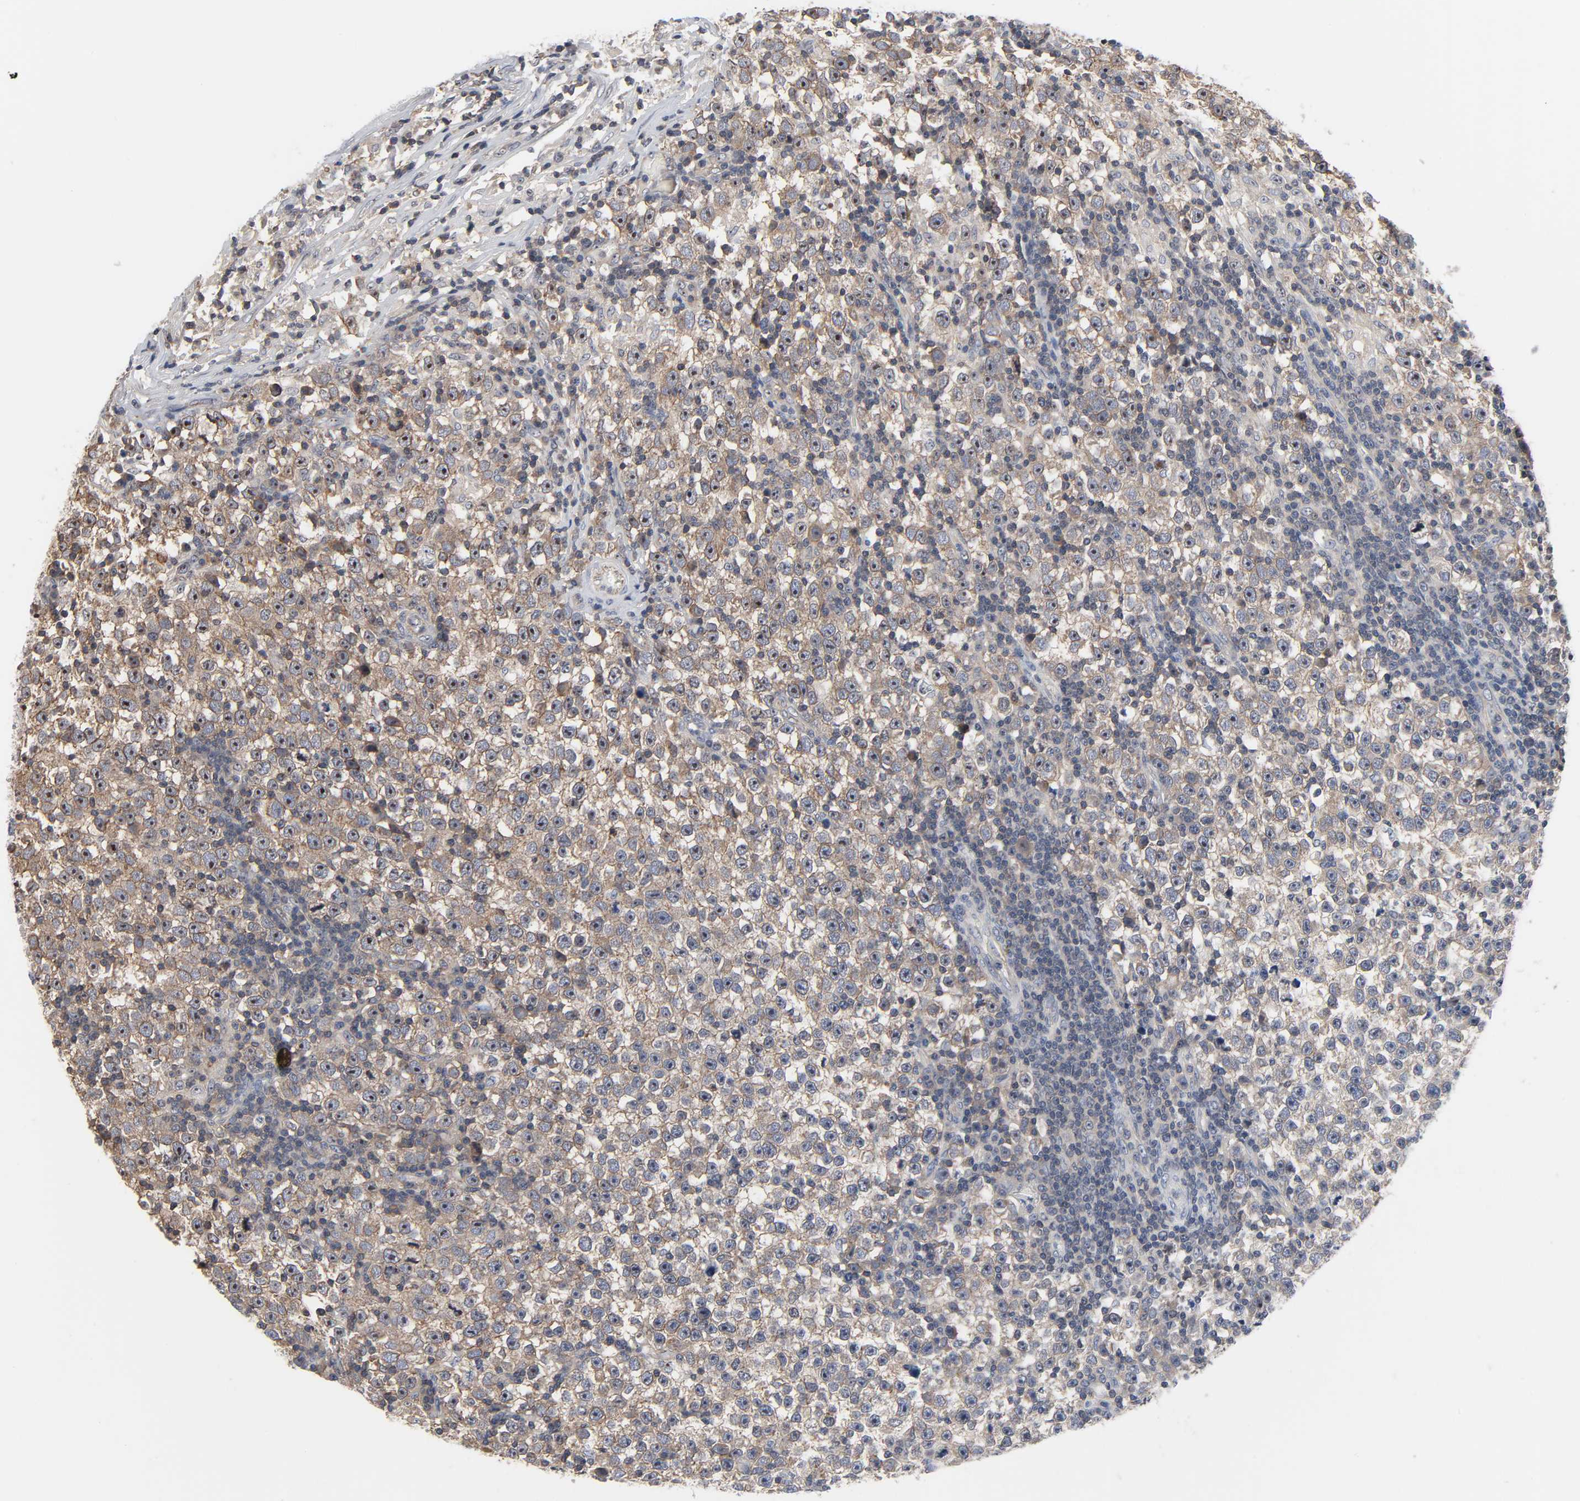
{"staining": {"intensity": "moderate", "quantity": ">75%", "location": "cytoplasmic/membranous,nuclear"}, "tissue": "testis cancer", "cell_type": "Tumor cells", "image_type": "cancer", "snomed": [{"axis": "morphology", "description": "Seminoma, NOS"}, {"axis": "topography", "description": "Testis"}], "caption": "Human testis cancer stained for a protein (brown) exhibits moderate cytoplasmic/membranous and nuclear positive positivity in approximately >75% of tumor cells.", "gene": "DDX10", "patient": {"sex": "male", "age": 43}}